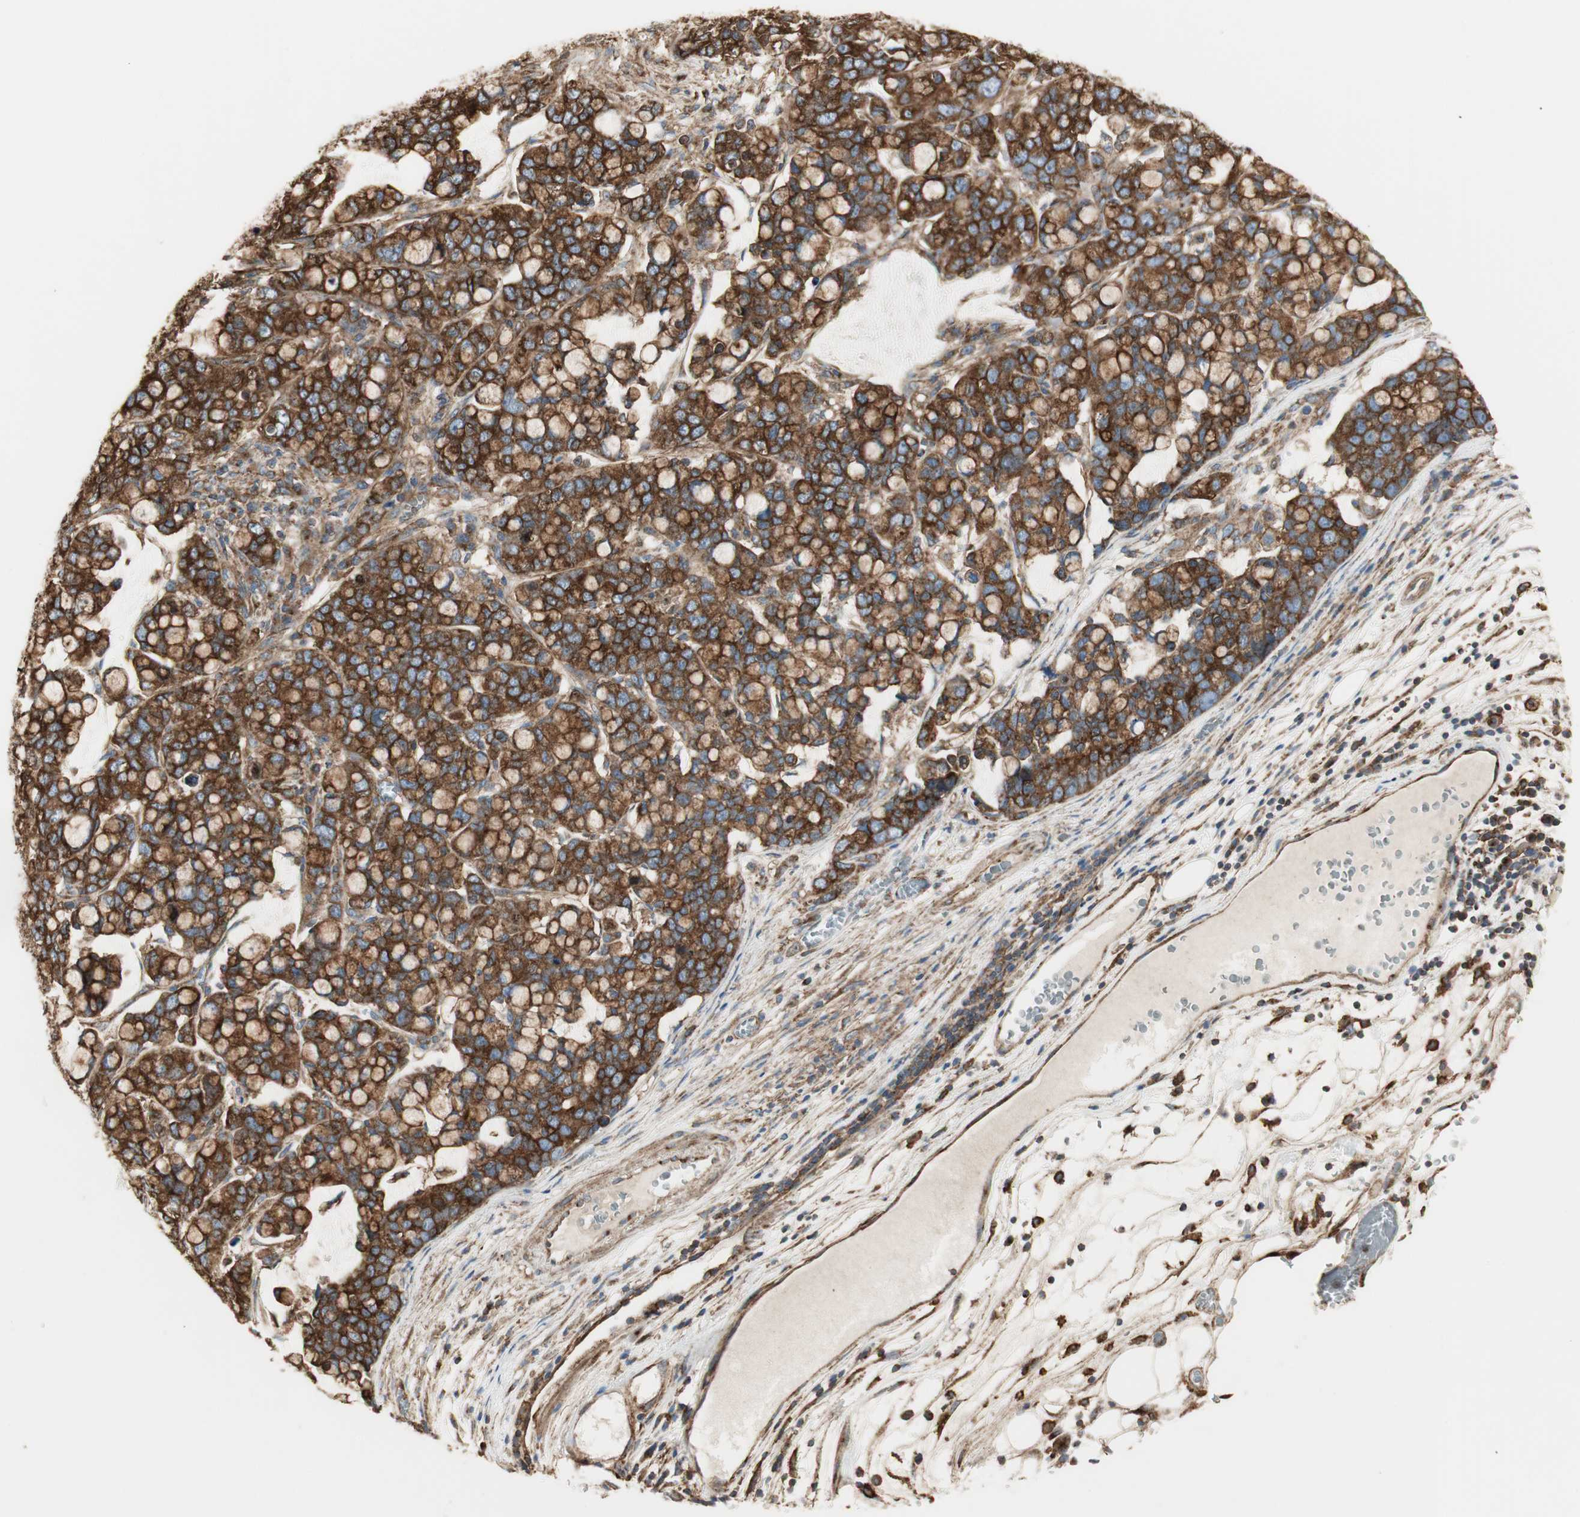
{"staining": {"intensity": "strong", "quantity": ">75%", "location": "cytoplasmic/membranous"}, "tissue": "stomach cancer", "cell_type": "Tumor cells", "image_type": "cancer", "snomed": [{"axis": "morphology", "description": "Adenocarcinoma, NOS"}, {"axis": "topography", "description": "Stomach, lower"}], "caption": "DAB (3,3'-diaminobenzidine) immunohistochemical staining of stomach cancer exhibits strong cytoplasmic/membranous protein staining in about >75% of tumor cells.", "gene": "H6PD", "patient": {"sex": "male", "age": 84}}